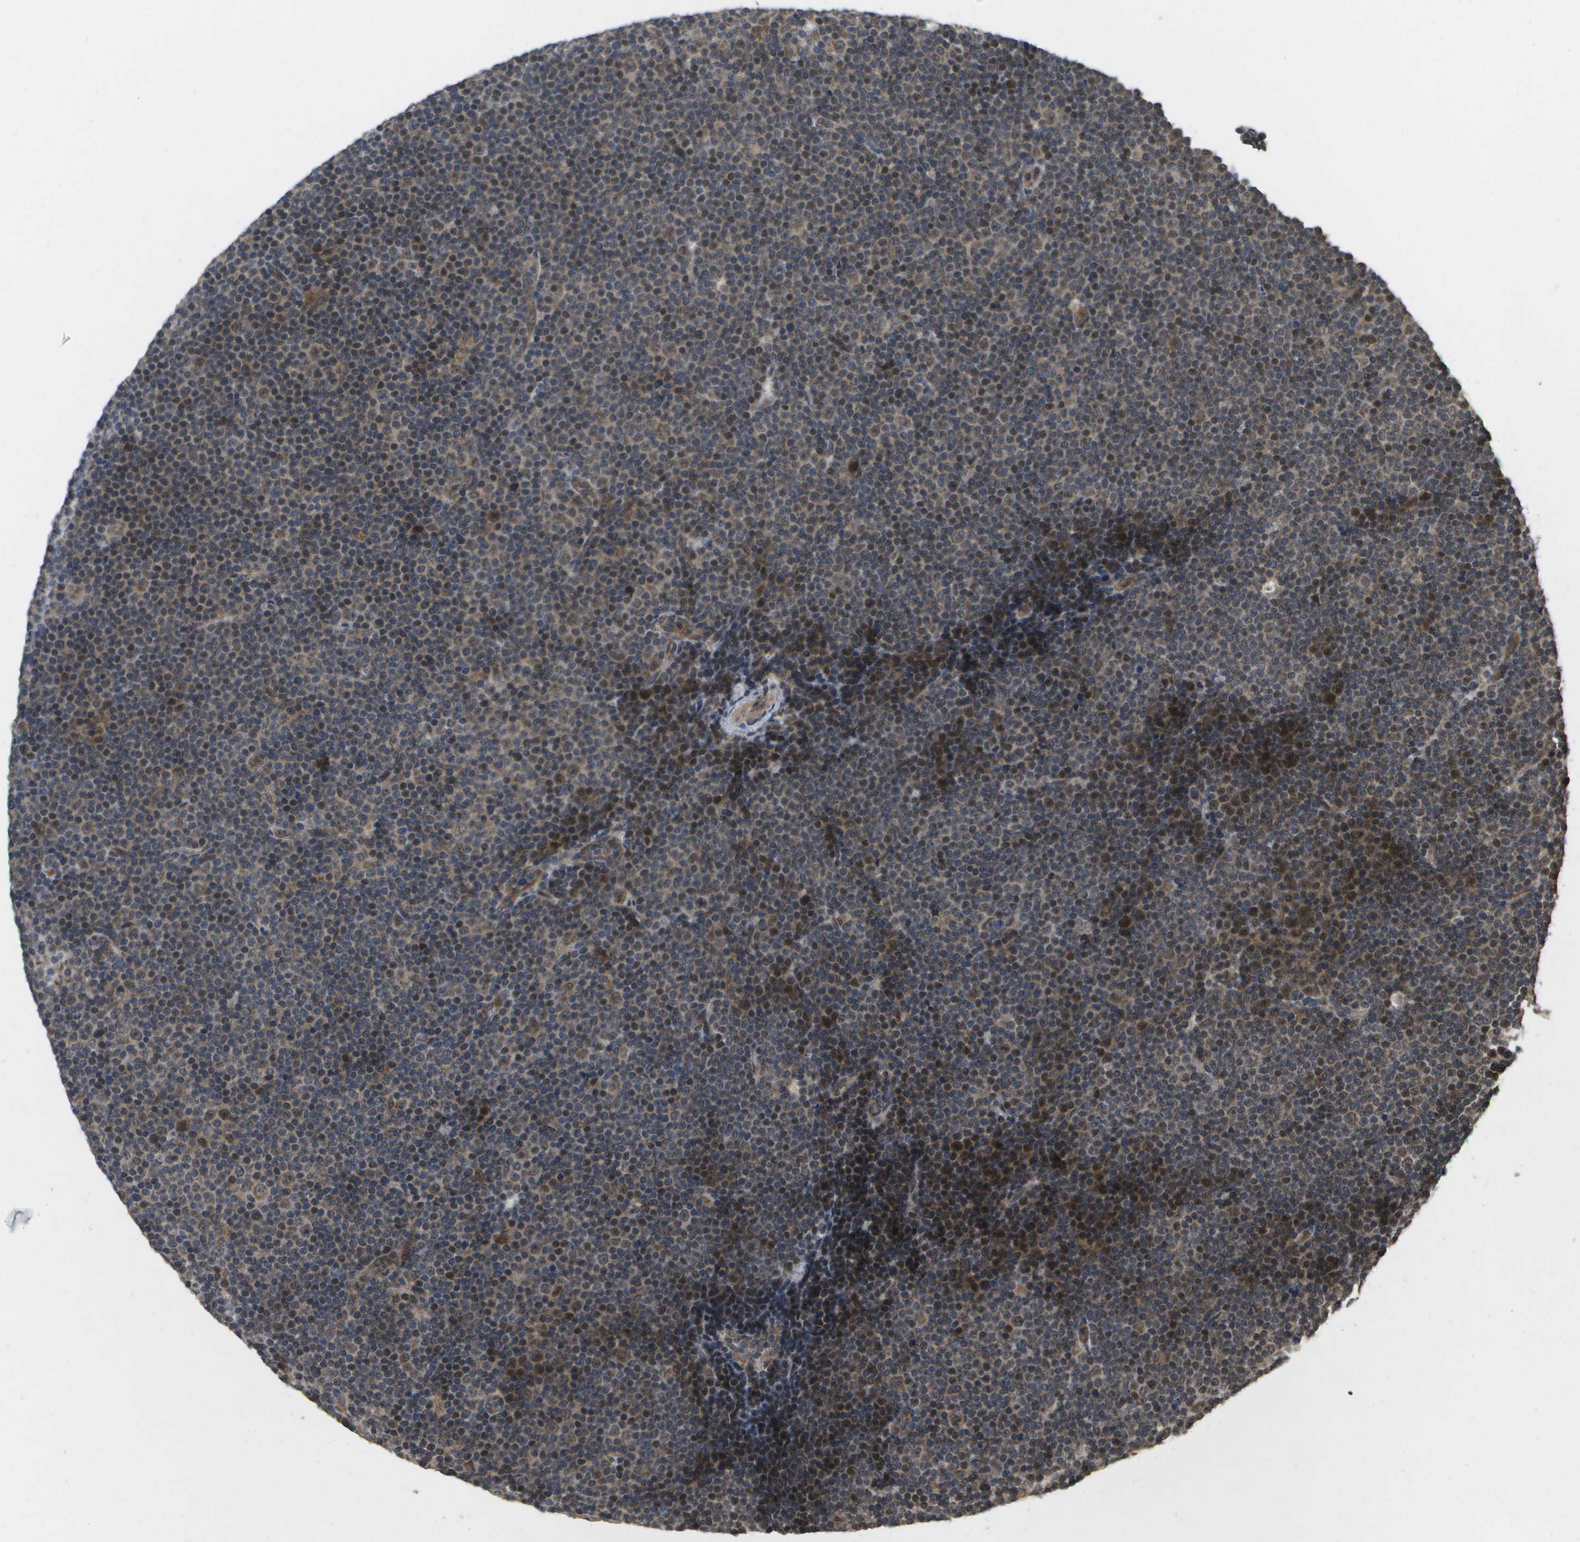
{"staining": {"intensity": "weak", "quantity": "<25%", "location": "cytoplasmic/membranous"}, "tissue": "lymphoma", "cell_type": "Tumor cells", "image_type": "cancer", "snomed": [{"axis": "morphology", "description": "Malignant lymphoma, non-Hodgkin's type, Low grade"}, {"axis": "topography", "description": "Lymph node"}], "caption": "Protein analysis of low-grade malignant lymphoma, non-Hodgkin's type shows no significant expression in tumor cells.", "gene": "ALAS1", "patient": {"sex": "female", "age": 67}}